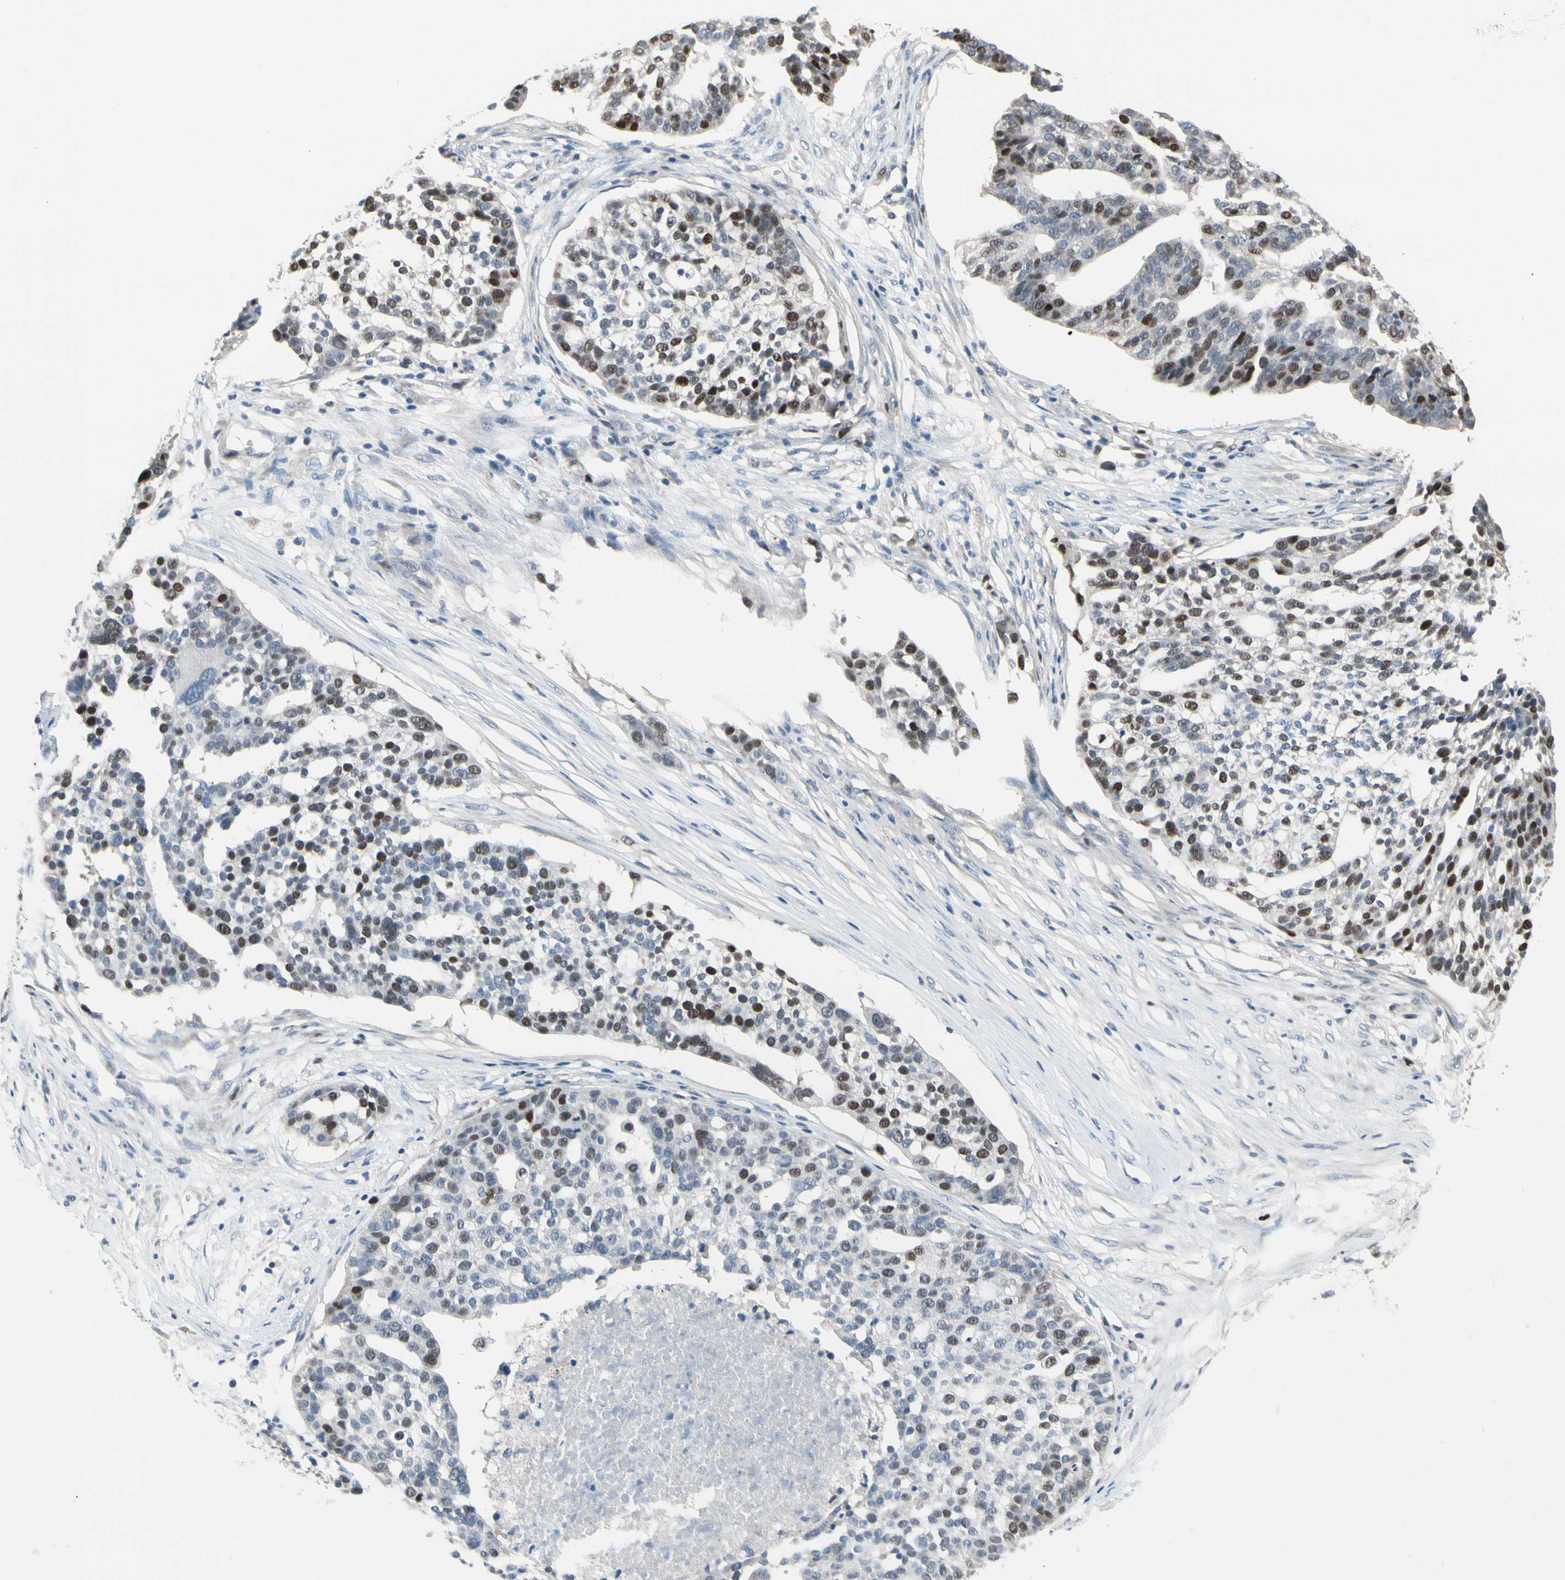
{"staining": {"intensity": "moderate", "quantity": "<25%", "location": "nuclear"}, "tissue": "ovarian cancer", "cell_type": "Tumor cells", "image_type": "cancer", "snomed": [{"axis": "morphology", "description": "Cystadenocarcinoma, serous, NOS"}, {"axis": "topography", "description": "Ovary"}], "caption": "Ovarian cancer was stained to show a protein in brown. There is low levels of moderate nuclear staining in about <25% of tumor cells.", "gene": "ZKSCAN4", "patient": {"sex": "female", "age": 59}}